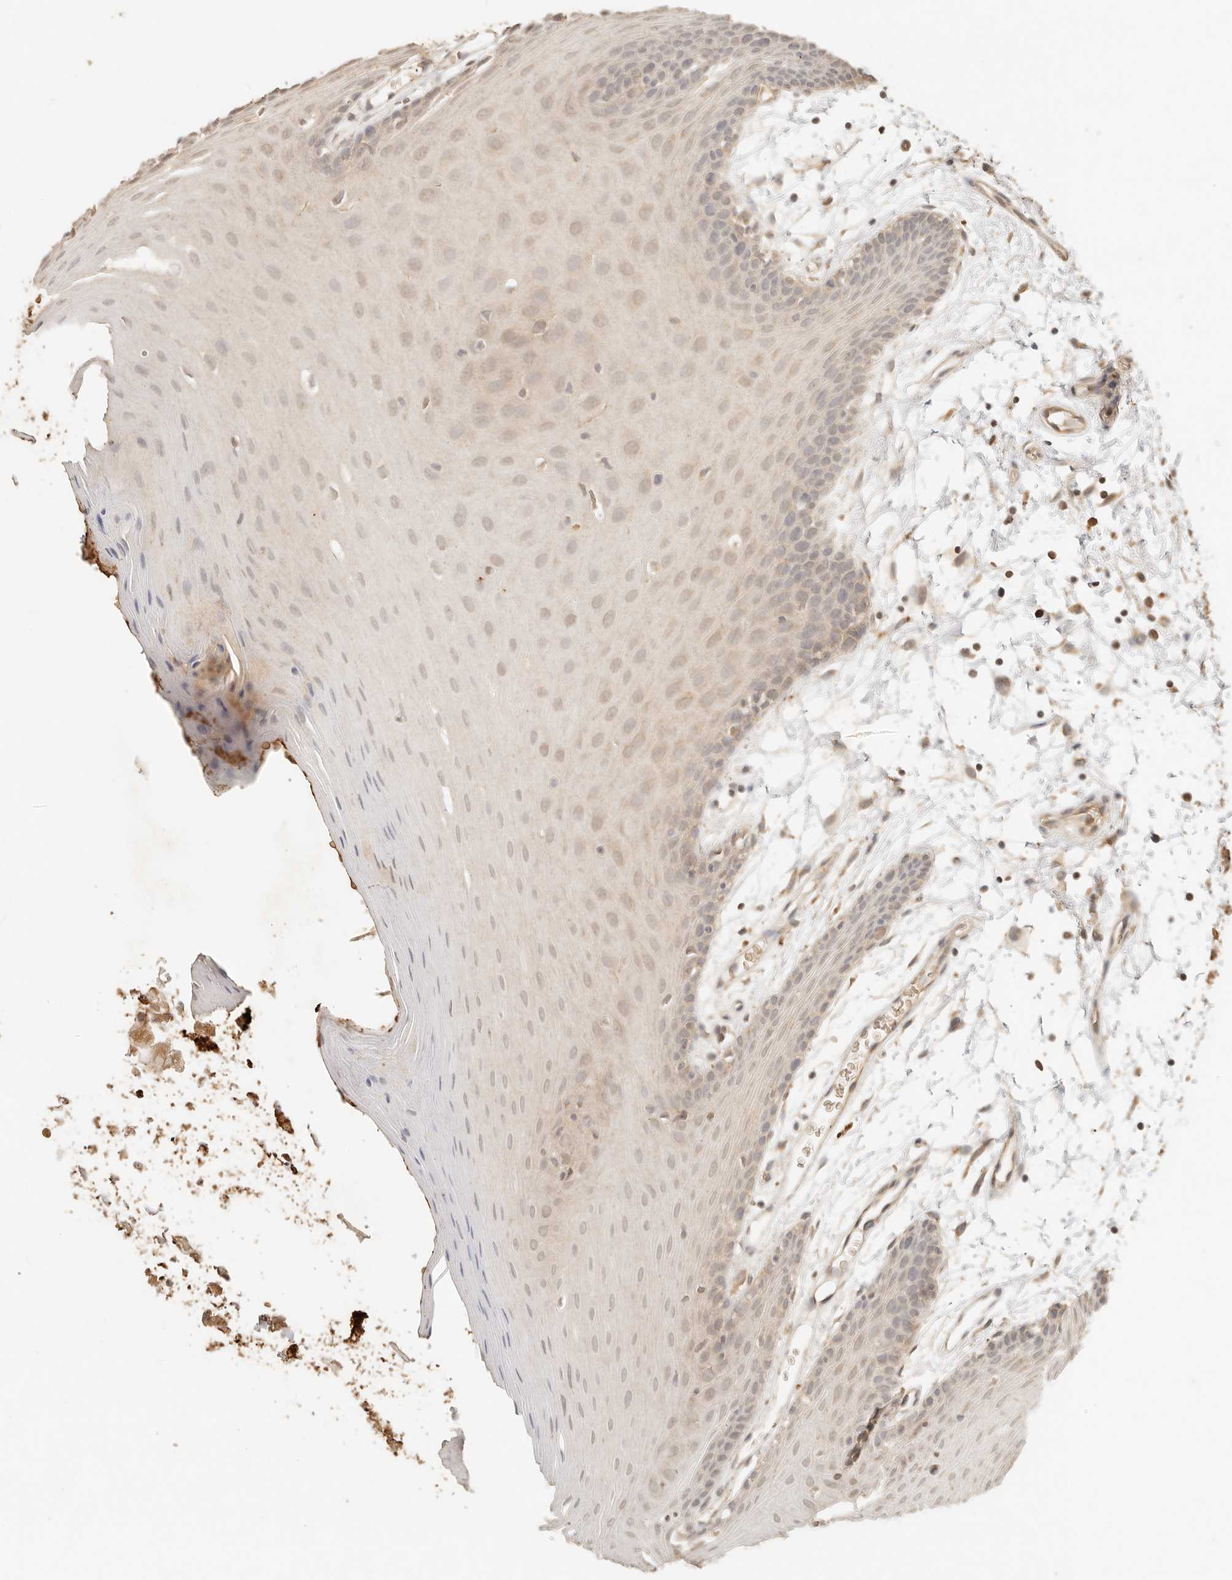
{"staining": {"intensity": "weak", "quantity": "<25%", "location": "cytoplasmic/membranous,nuclear"}, "tissue": "oral mucosa", "cell_type": "Squamous epithelial cells", "image_type": "normal", "snomed": [{"axis": "morphology", "description": "Normal tissue, NOS"}, {"axis": "morphology", "description": "Squamous cell carcinoma, NOS"}, {"axis": "topography", "description": "Skeletal muscle"}, {"axis": "topography", "description": "Oral tissue"}, {"axis": "topography", "description": "Salivary gland"}, {"axis": "topography", "description": "Head-Neck"}], "caption": "The immunohistochemistry (IHC) micrograph has no significant staining in squamous epithelial cells of oral mucosa. (DAB (3,3'-diaminobenzidine) immunohistochemistry visualized using brightfield microscopy, high magnification).", "gene": "INTS11", "patient": {"sex": "male", "age": 54}}